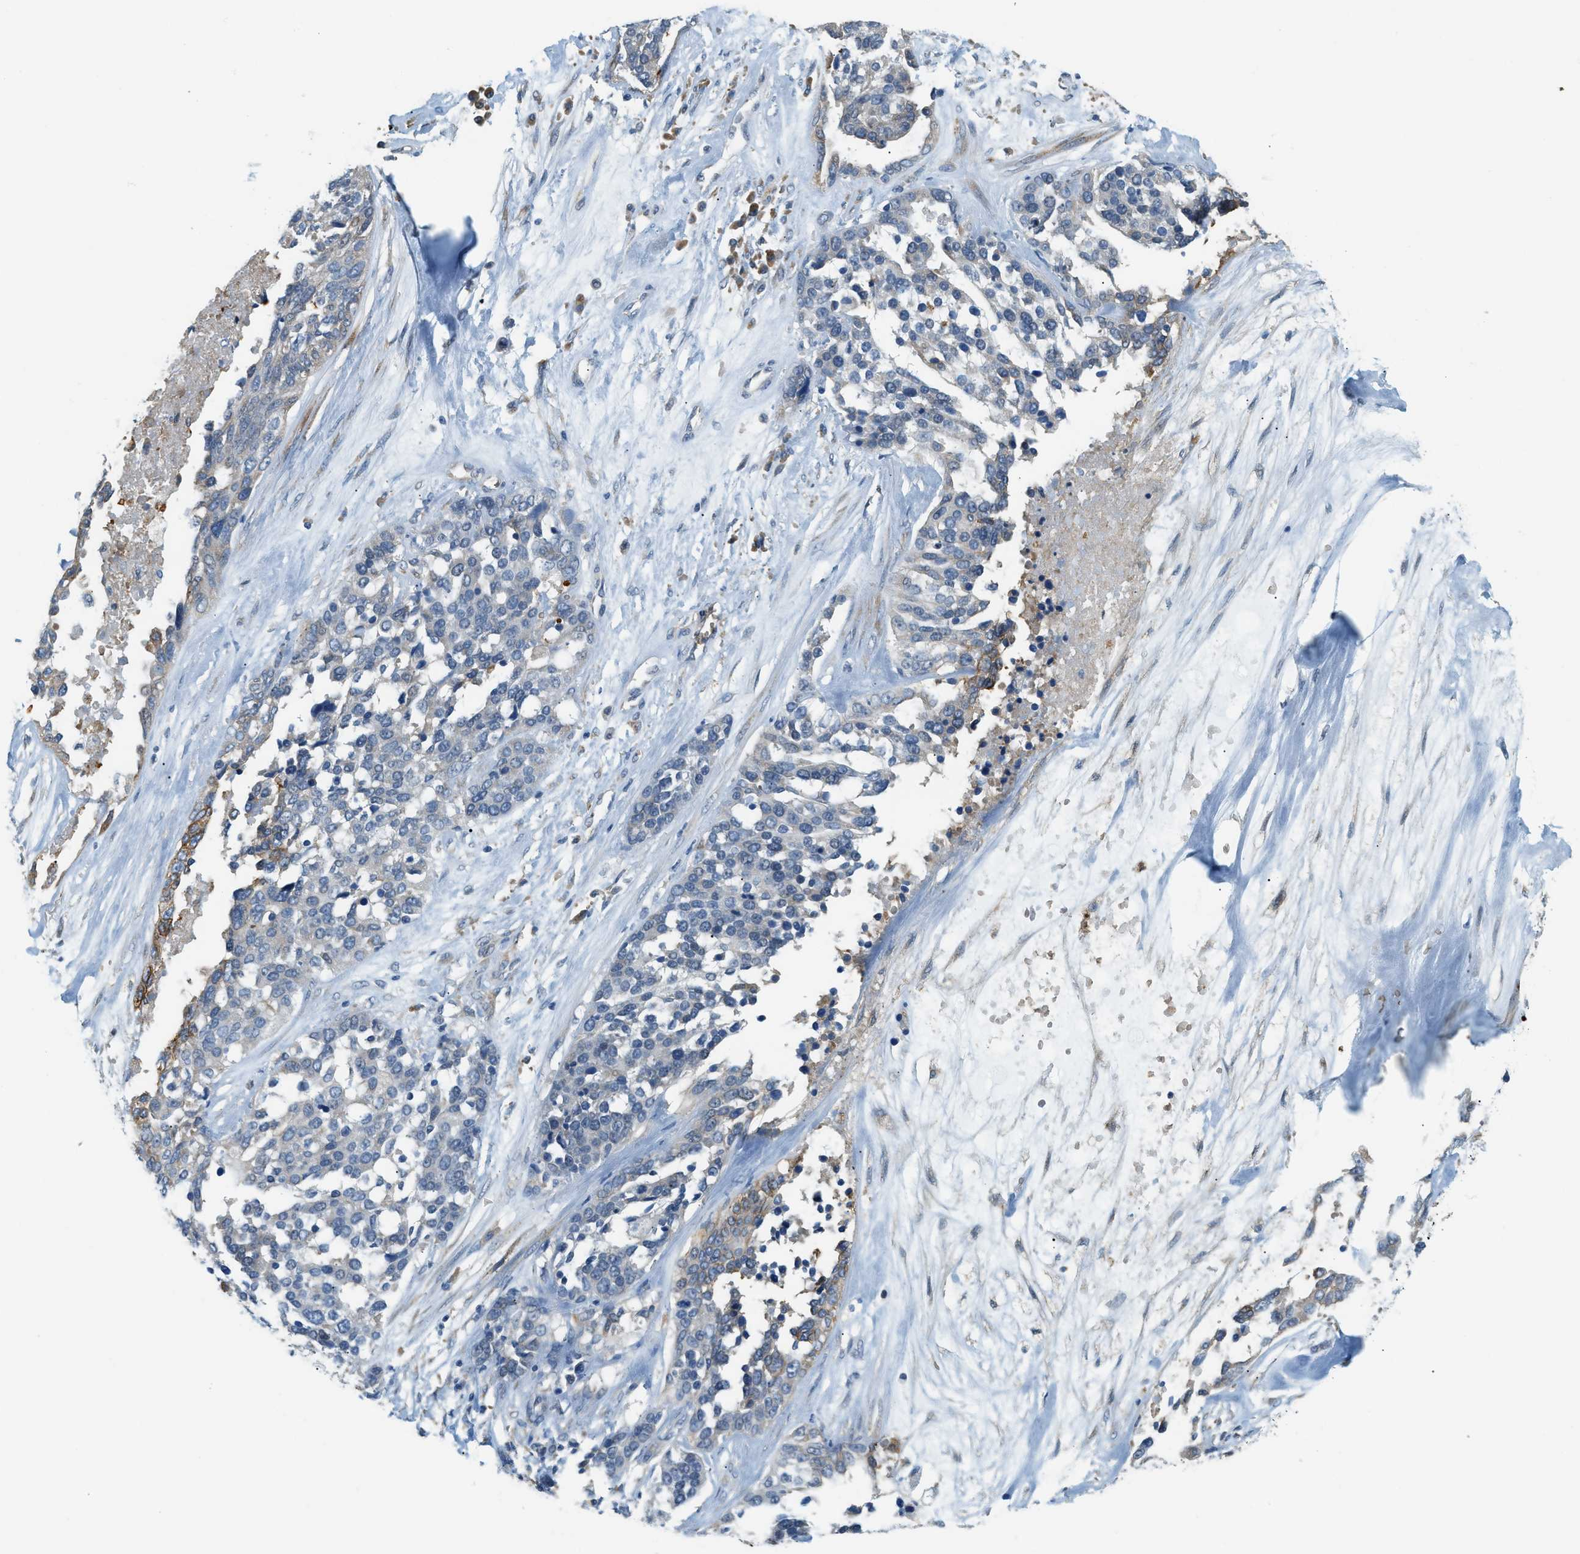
{"staining": {"intensity": "negative", "quantity": "none", "location": "none"}, "tissue": "ovarian cancer", "cell_type": "Tumor cells", "image_type": "cancer", "snomed": [{"axis": "morphology", "description": "Cystadenocarcinoma, serous, NOS"}, {"axis": "topography", "description": "Ovary"}], "caption": "Tumor cells are negative for protein expression in human ovarian cancer (serous cystadenocarcinoma). (Immunohistochemistry, brightfield microscopy, high magnification).", "gene": "CYTH2", "patient": {"sex": "female", "age": 44}}